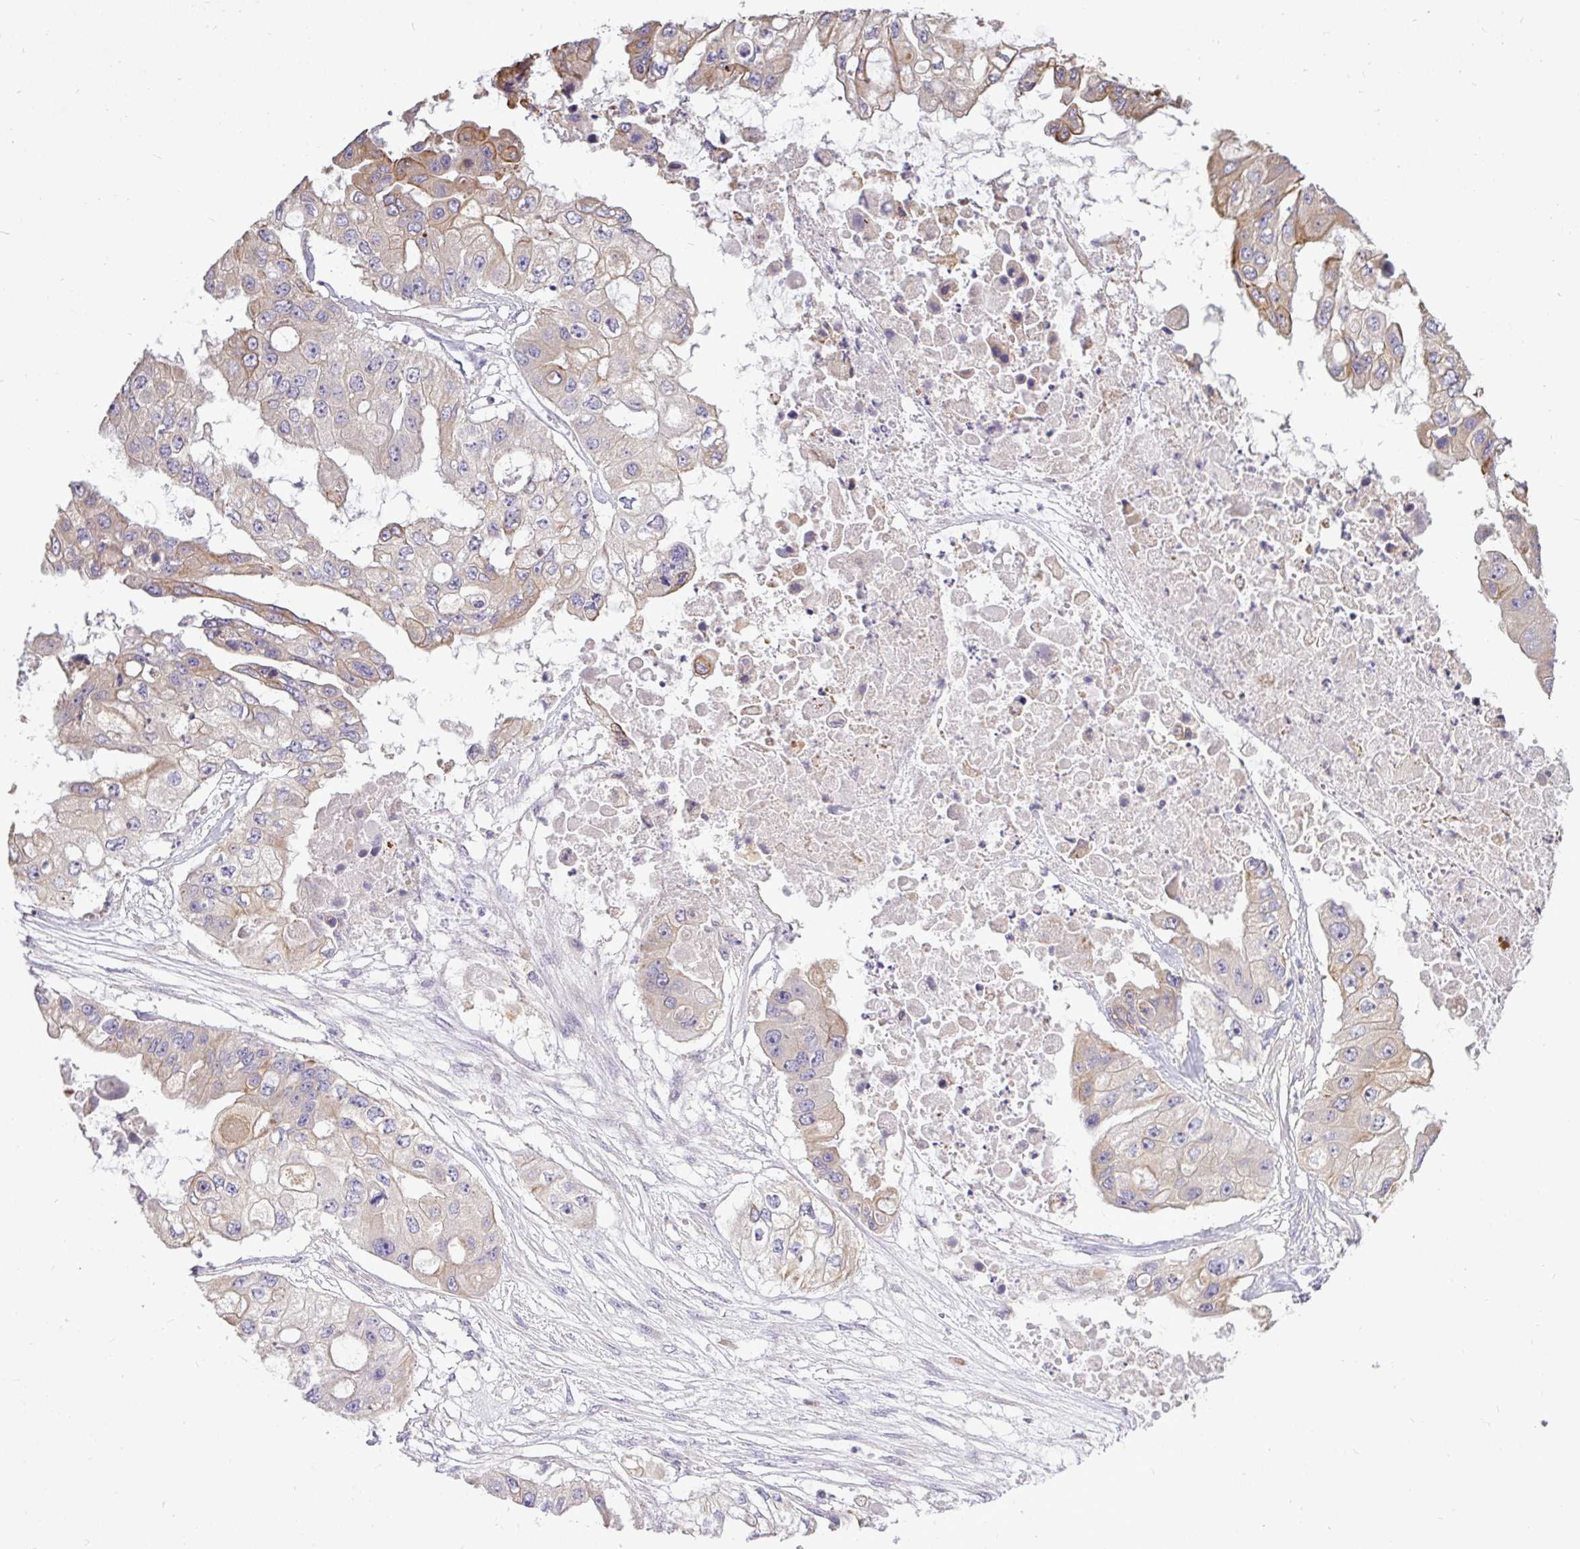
{"staining": {"intensity": "moderate", "quantity": "<25%", "location": "cytoplasmic/membranous"}, "tissue": "ovarian cancer", "cell_type": "Tumor cells", "image_type": "cancer", "snomed": [{"axis": "morphology", "description": "Cystadenocarcinoma, serous, NOS"}, {"axis": "topography", "description": "Ovary"}], "caption": "A photomicrograph of human ovarian serous cystadenocarcinoma stained for a protein displays moderate cytoplasmic/membranous brown staining in tumor cells.", "gene": "STRIP1", "patient": {"sex": "female", "age": 56}}